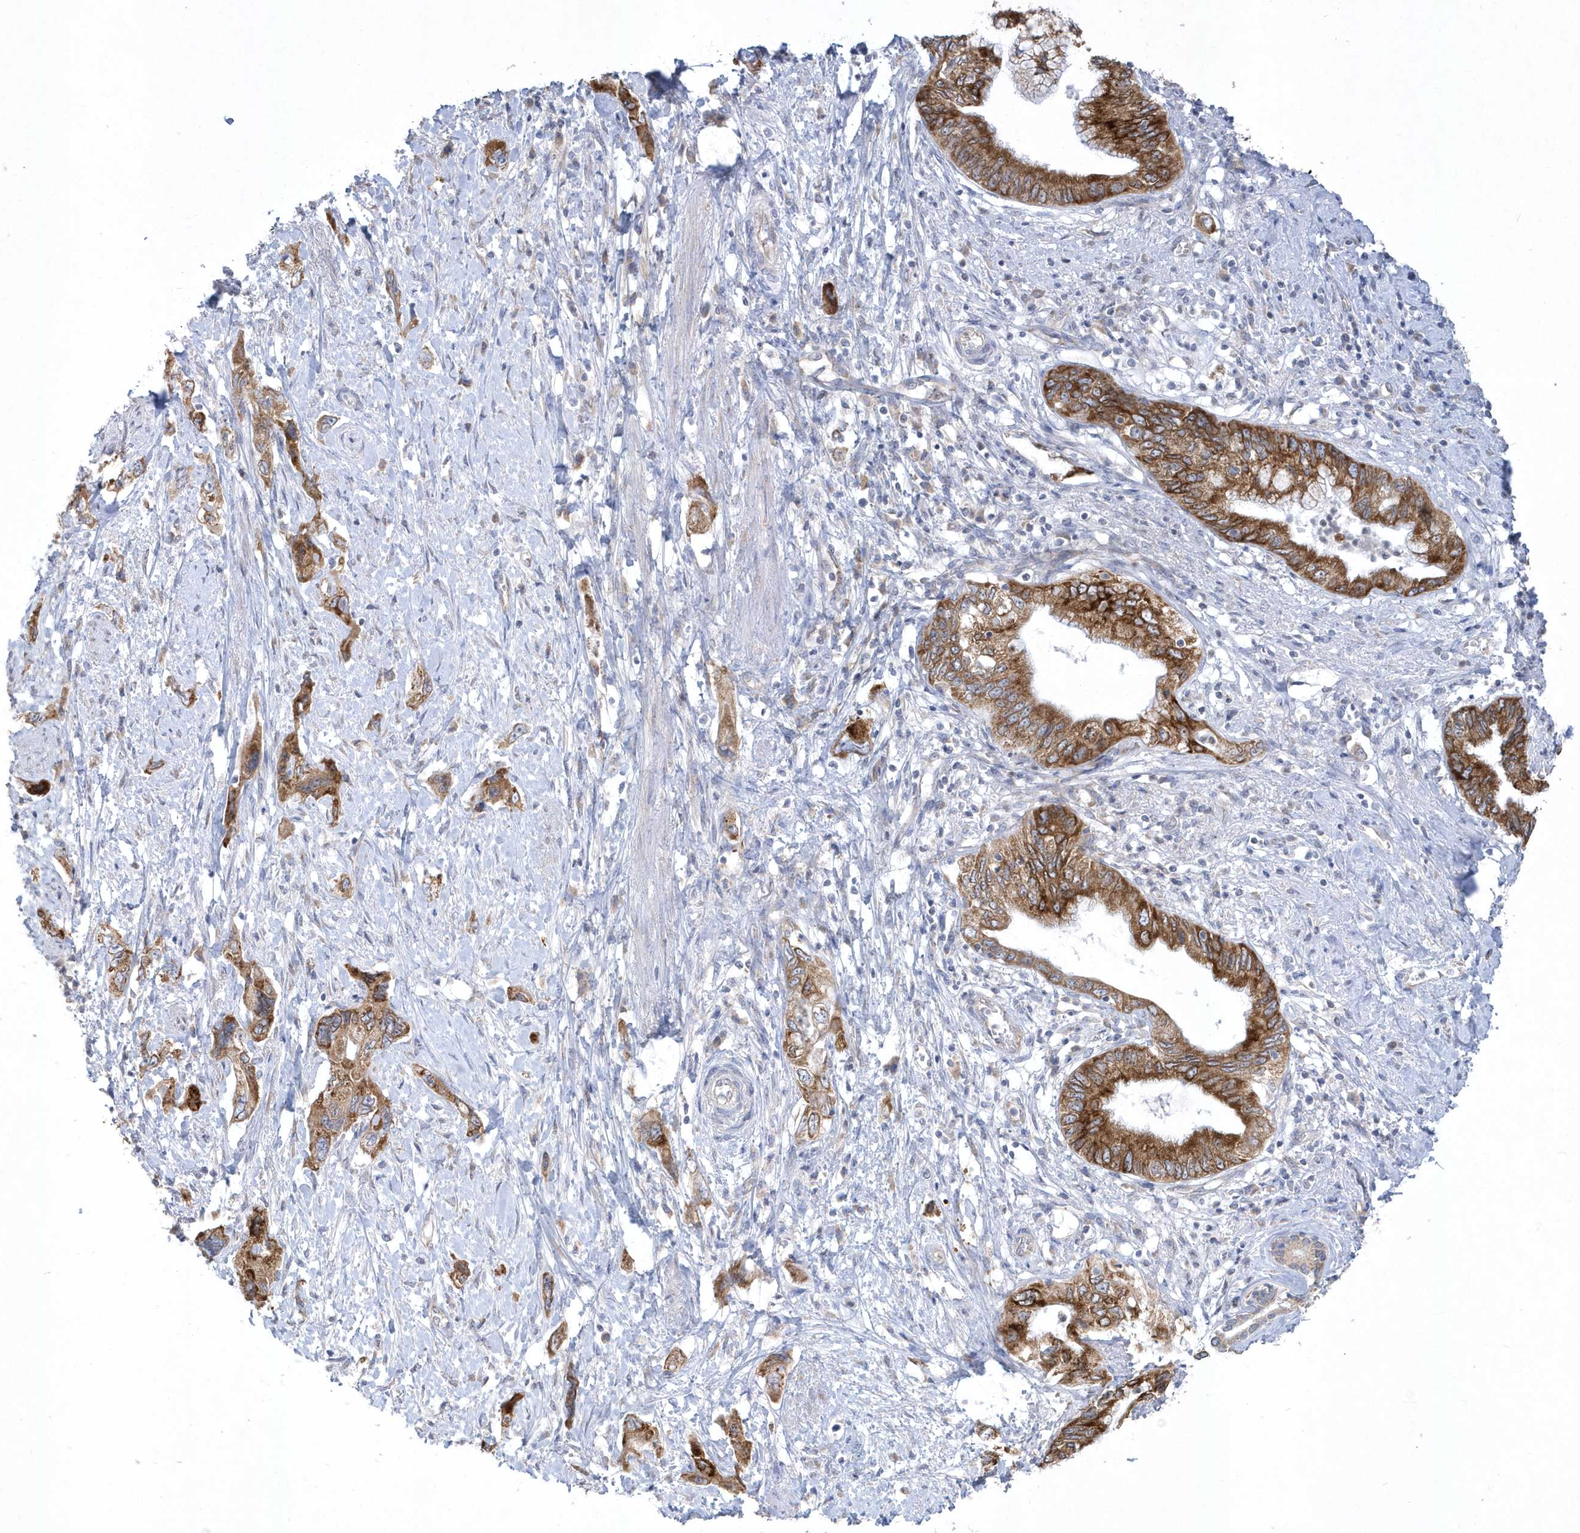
{"staining": {"intensity": "strong", "quantity": "25%-75%", "location": "cytoplasmic/membranous"}, "tissue": "pancreatic cancer", "cell_type": "Tumor cells", "image_type": "cancer", "snomed": [{"axis": "morphology", "description": "Adenocarcinoma, NOS"}, {"axis": "topography", "description": "Pancreas"}], "caption": "Protein positivity by immunohistochemistry exhibits strong cytoplasmic/membranous positivity in approximately 25%-75% of tumor cells in pancreatic cancer. Nuclei are stained in blue.", "gene": "DGAT1", "patient": {"sex": "female", "age": 73}}